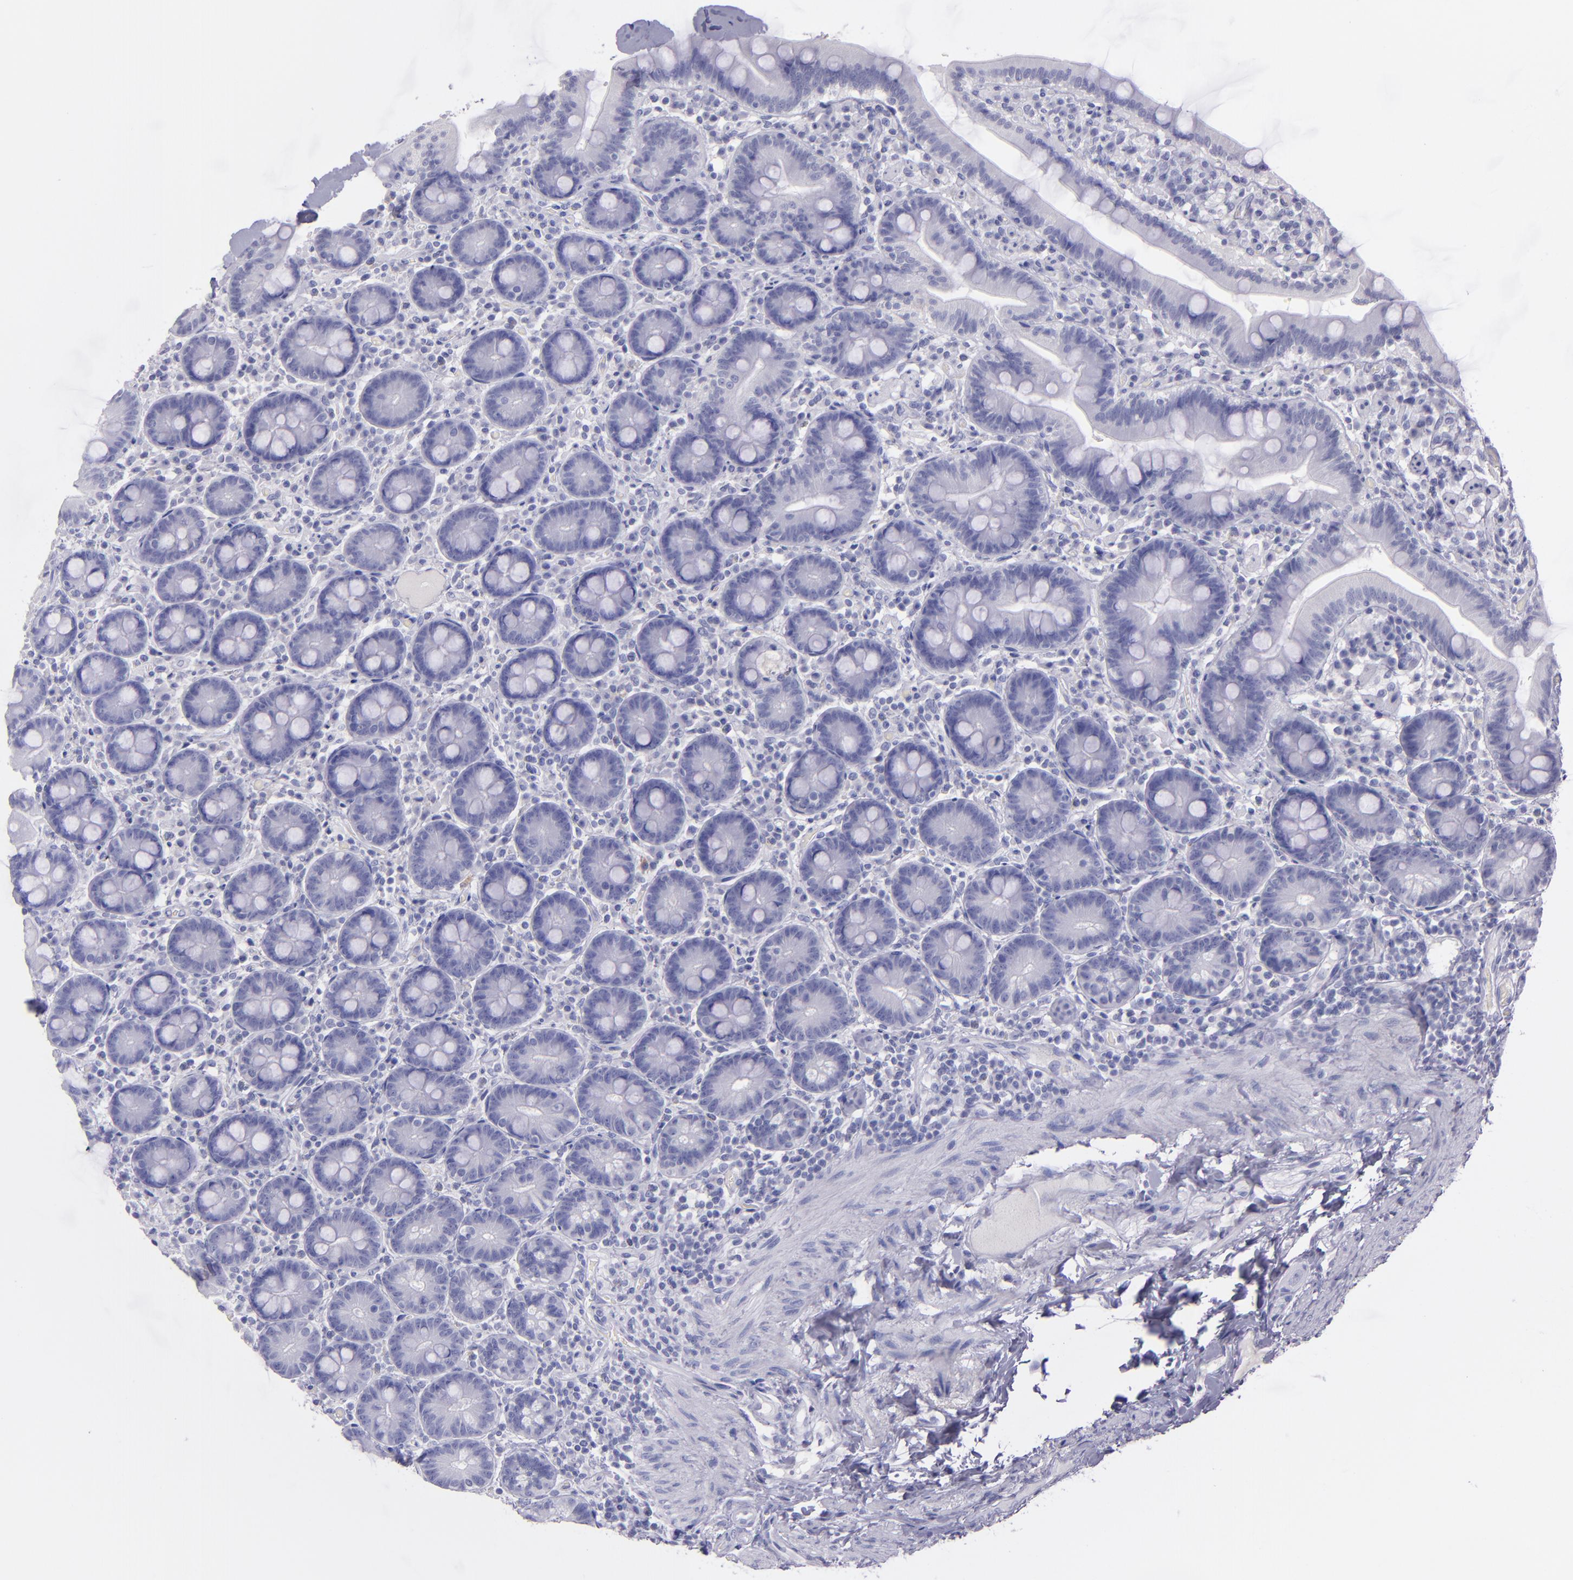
{"staining": {"intensity": "negative", "quantity": "none", "location": "none"}, "tissue": "duodenum", "cell_type": "Glandular cells", "image_type": "normal", "snomed": [{"axis": "morphology", "description": "Normal tissue, NOS"}, {"axis": "topography", "description": "Duodenum"}], "caption": "Immunohistochemistry (IHC) histopathology image of unremarkable duodenum: human duodenum stained with DAB reveals no significant protein expression in glandular cells.", "gene": "TNNT3", "patient": {"sex": "male", "age": 66}}